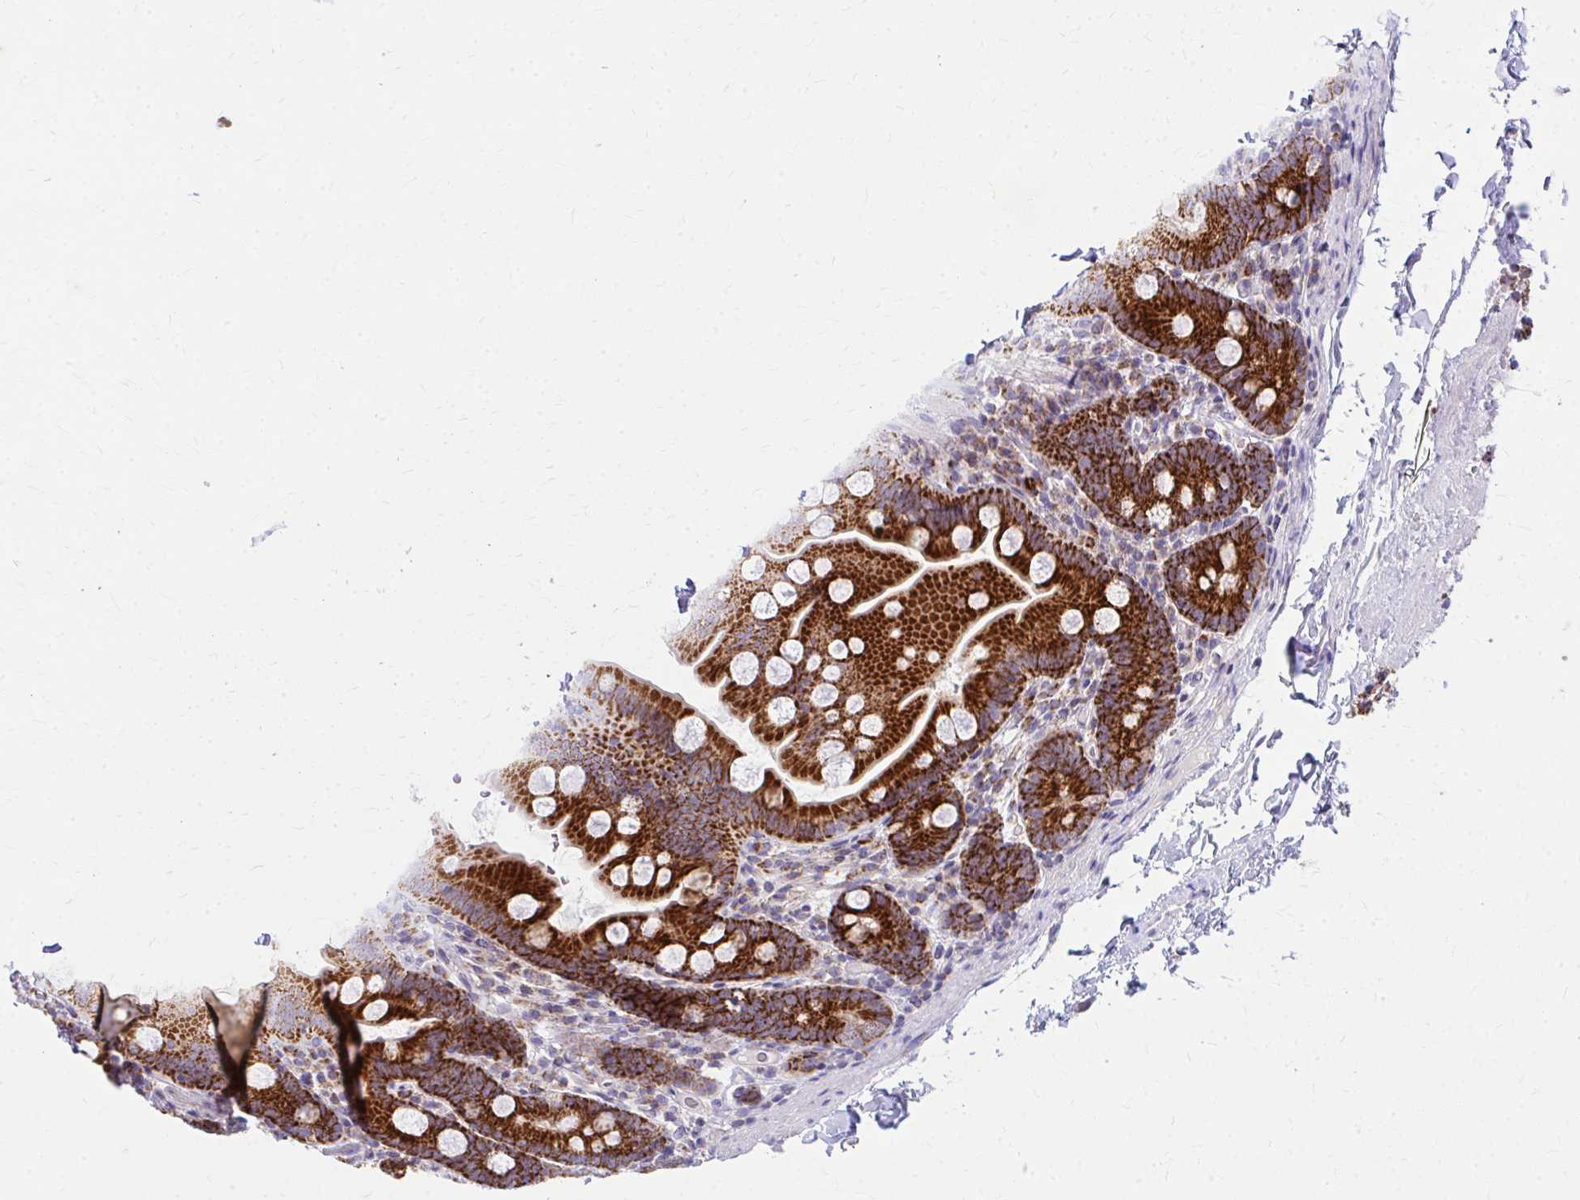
{"staining": {"intensity": "strong", "quantity": ">75%", "location": "cytoplasmic/membranous"}, "tissue": "small intestine", "cell_type": "Glandular cells", "image_type": "normal", "snomed": [{"axis": "morphology", "description": "Normal tissue, NOS"}, {"axis": "topography", "description": "Small intestine"}], "caption": "The micrograph displays a brown stain indicating the presence of a protein in the cytoplasmic/membranous of glandular cells in small intestine.", "gene": "MRPL19", "patient": {"sex": "female", "age": 68}}